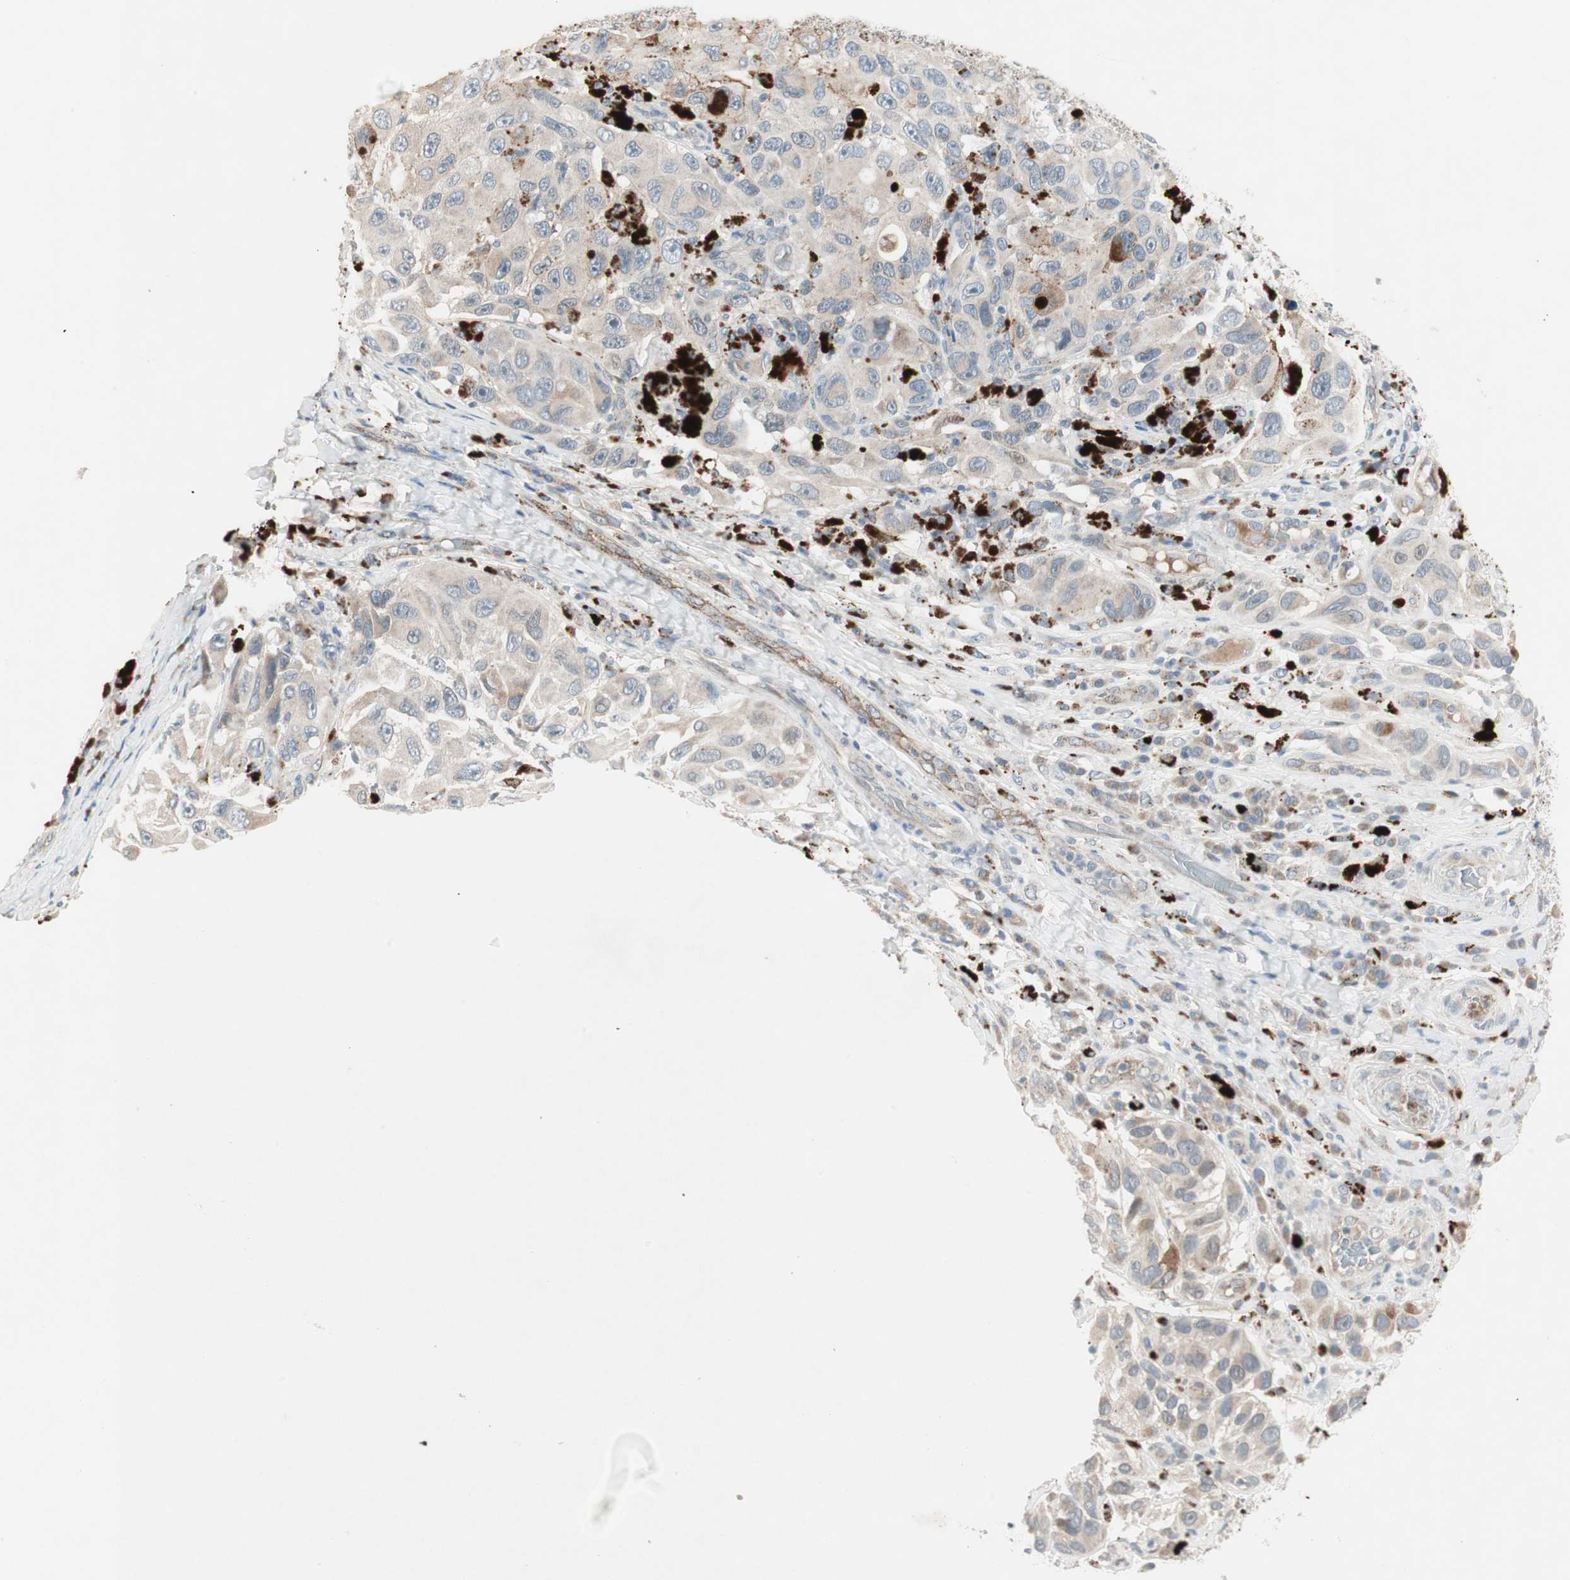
{"staining": {"intensity": "moderate", "quantity": "25%-75%", "location": "cytoplasmic/membranous"}, "tissue": "melanoma", "cell_type": "Tumor cells", "image_type": "cancer", "snomed": [{"axis": "morphology", "description": "Malignant melanoma, NOS"}, {"axis": "topography", "description": "Skin"}], "caption": "Malignant melanoma stained for a protein (brown) shows moderate cytoplasmic/membranous positive expression in approximately 25%-75% of tumor cells.", "gene": "FGFR4", "patient": {"sex": "female", "age": 73}}